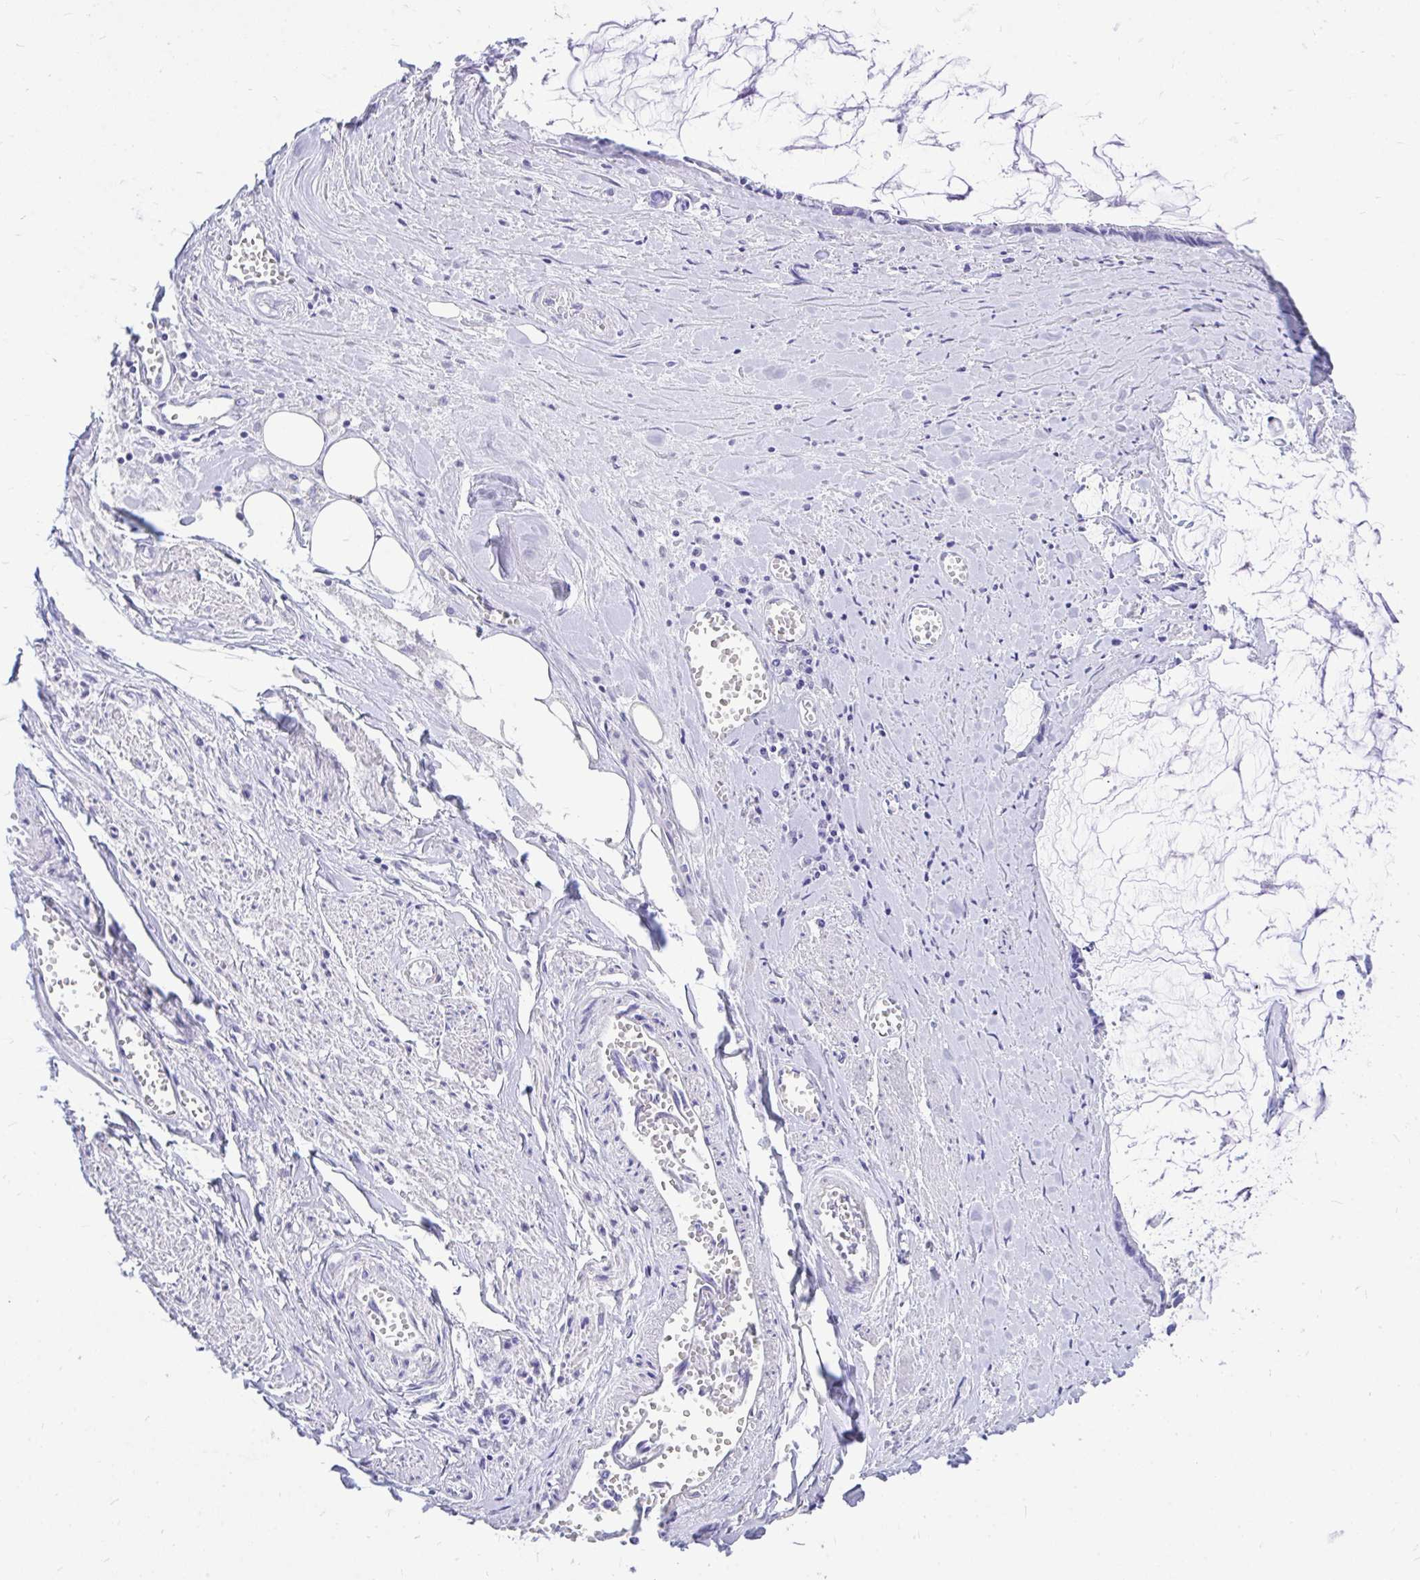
{"staining": {"intensity": "negative", "quantity": "none", "location": "none"}, "tissue": "ovarian cancer", "cell_type": "Tumor cells", "image_type": "cancer", "snomed": [{"axis": "morphology", "description": "Cystadenocarcinoma, mucinous, NOS"}, {"axis": "topography", "description": "Ovary"}], "caption": "An image of ovarian cancer stained for a protein displays no brown staining in tumor cells.", "gene": "MON1A", "patient": {"sex": "female", "age": 90}}